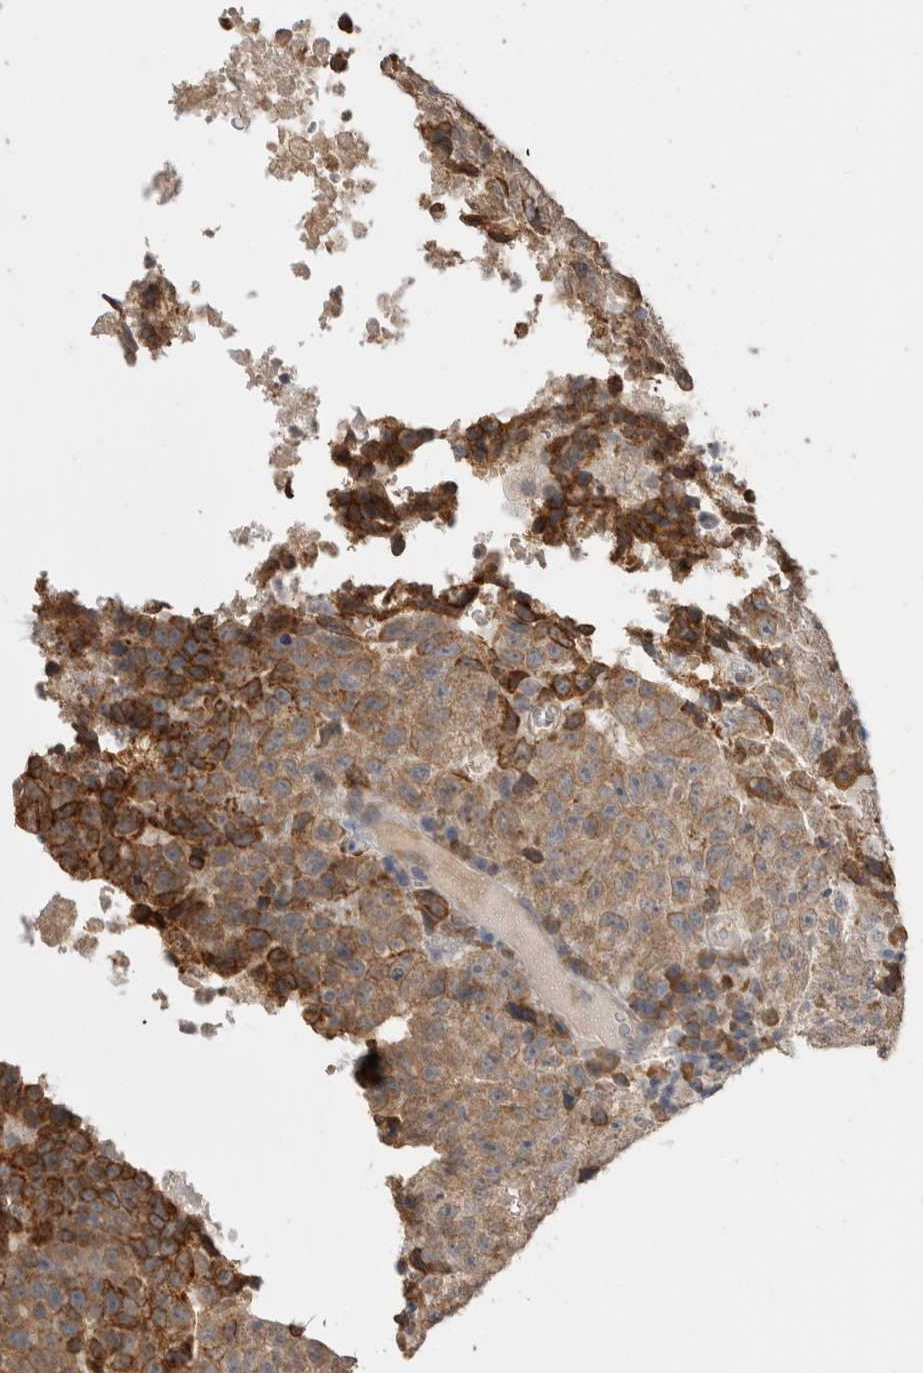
{"staining": {"intensity": "moderate", "quantity": ">75%", "location": "cytoplasmic/membranous"}, "tissue": "testis cancer", "cell_type": "Tumor cells", "image_type": "cancer", "snomed": [{"axis": "morphology", "description": "Necrosis, NOS"}, {"axis": "morphology", "description": "Carcinoma, Embryonal, NOS"}, {"axis": "topography", "description": "Testis"}], "caption": "Immunohistochemistry (IHC) image of neoplastic tissue: testis cancer (embryonal carcinoma) stained using immunohistochemistry (IHC) demonstrates medium levels of moderate protein expression localized specifically in the cytoplasmic/membranous of tumor cells, appearing as a cytoplasmic/membranous brown color.", "gene": "NOMO1", "patient": {"sex": "male", "age": 19}}